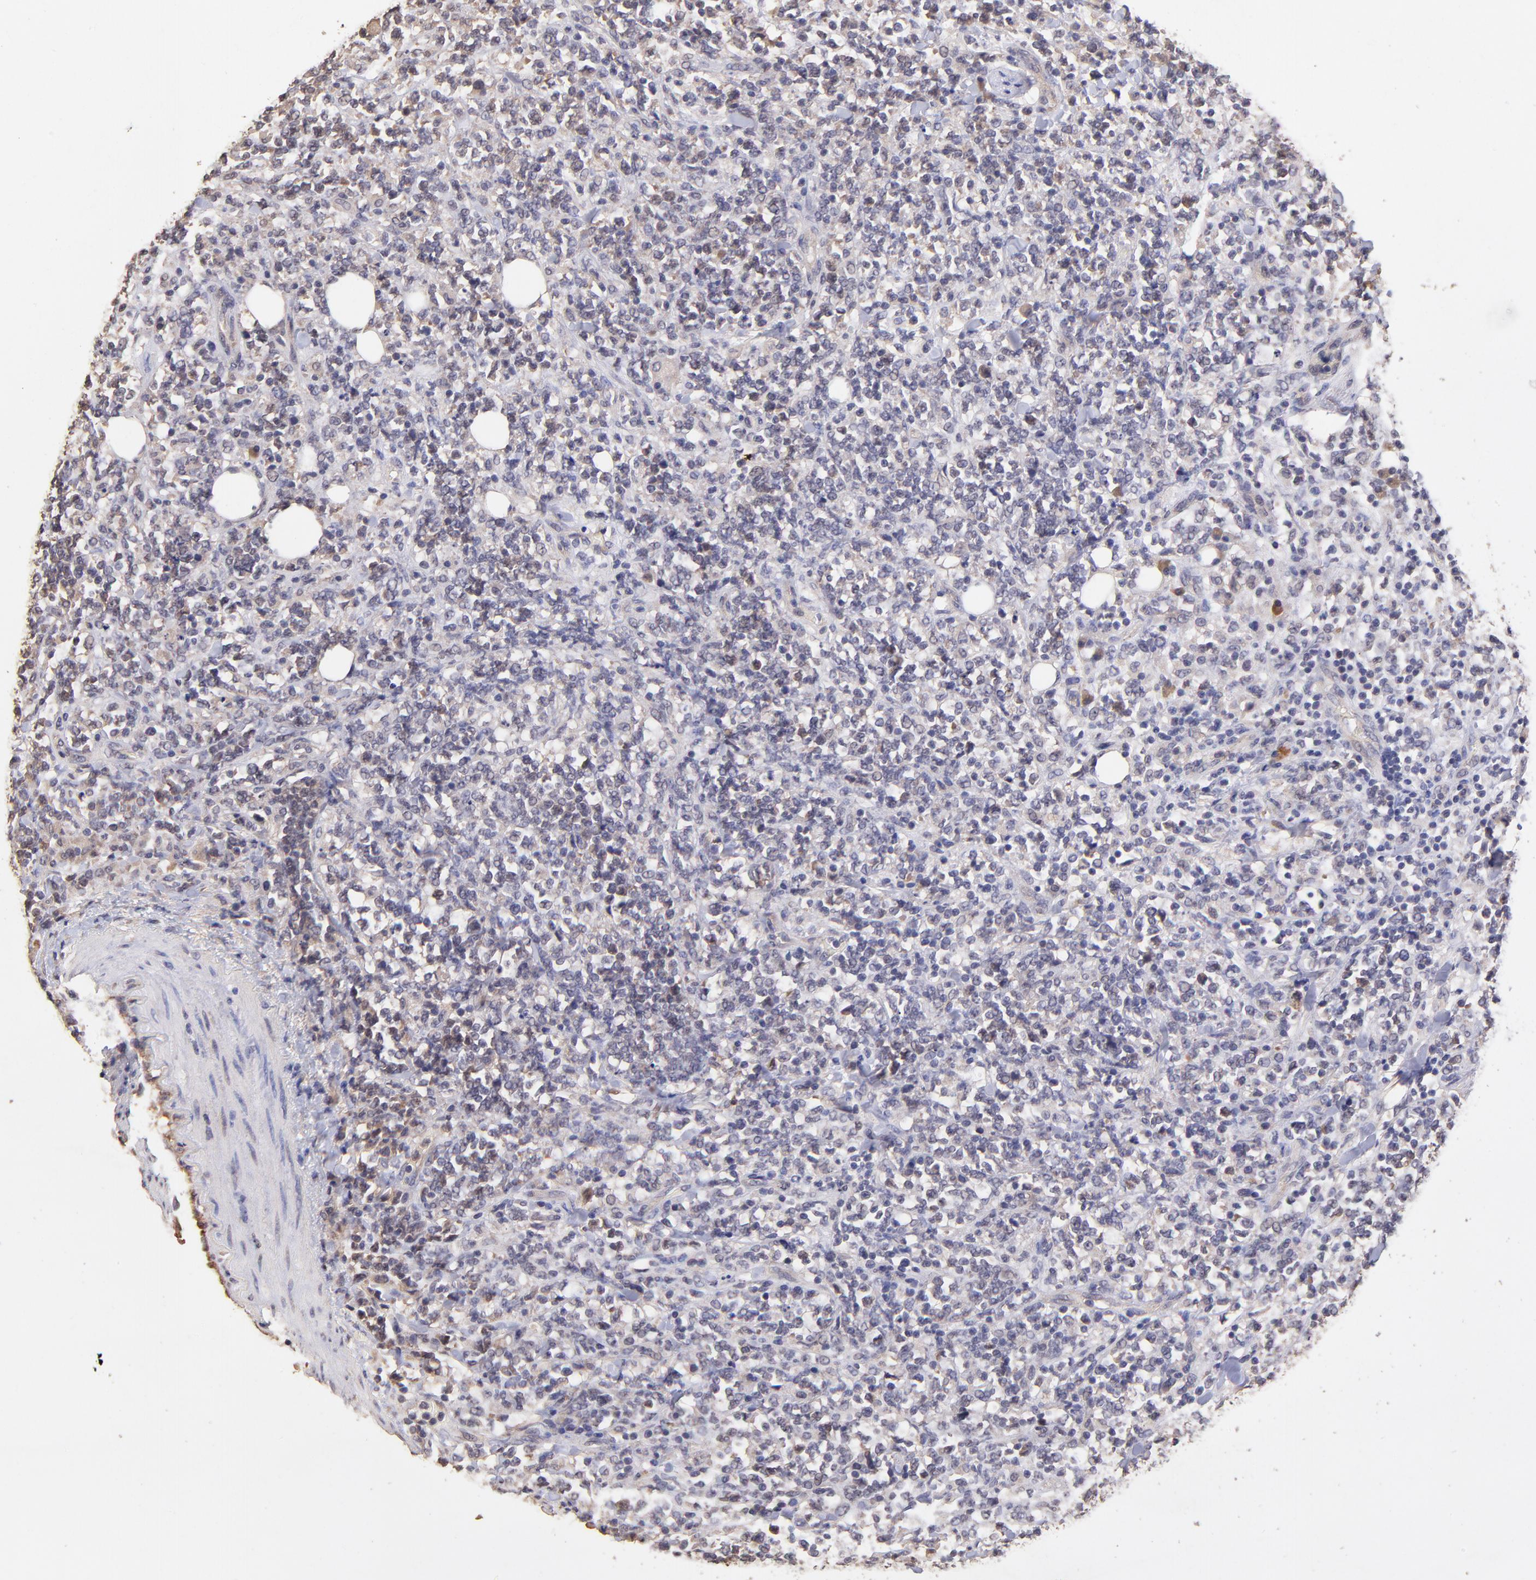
{"staining": {"intensity": "weak", "quantity": "<25%", "location": "cytoplasmic/membranous"}, "tissue": "lymphoma", "cell_type": "Tumor cells", "image_type": "cancer", "snomed": [{"axis": "morphology", "description": "Malignant lymphoma, non-Hodgkin's type, High grade"}, {"axis": "topography", "description": "Soft tissue"}], "caption": "An immunohistochemistry histopathology image of high-grade malignant lymphoma, non-Hodgkin's type is shown. There is no staining in tumor cells of high-grade malignant lymphoma, non-Hodgkin's type.", "gene": "RNASEL", "patient": {"sex": "male", "age": 18}}